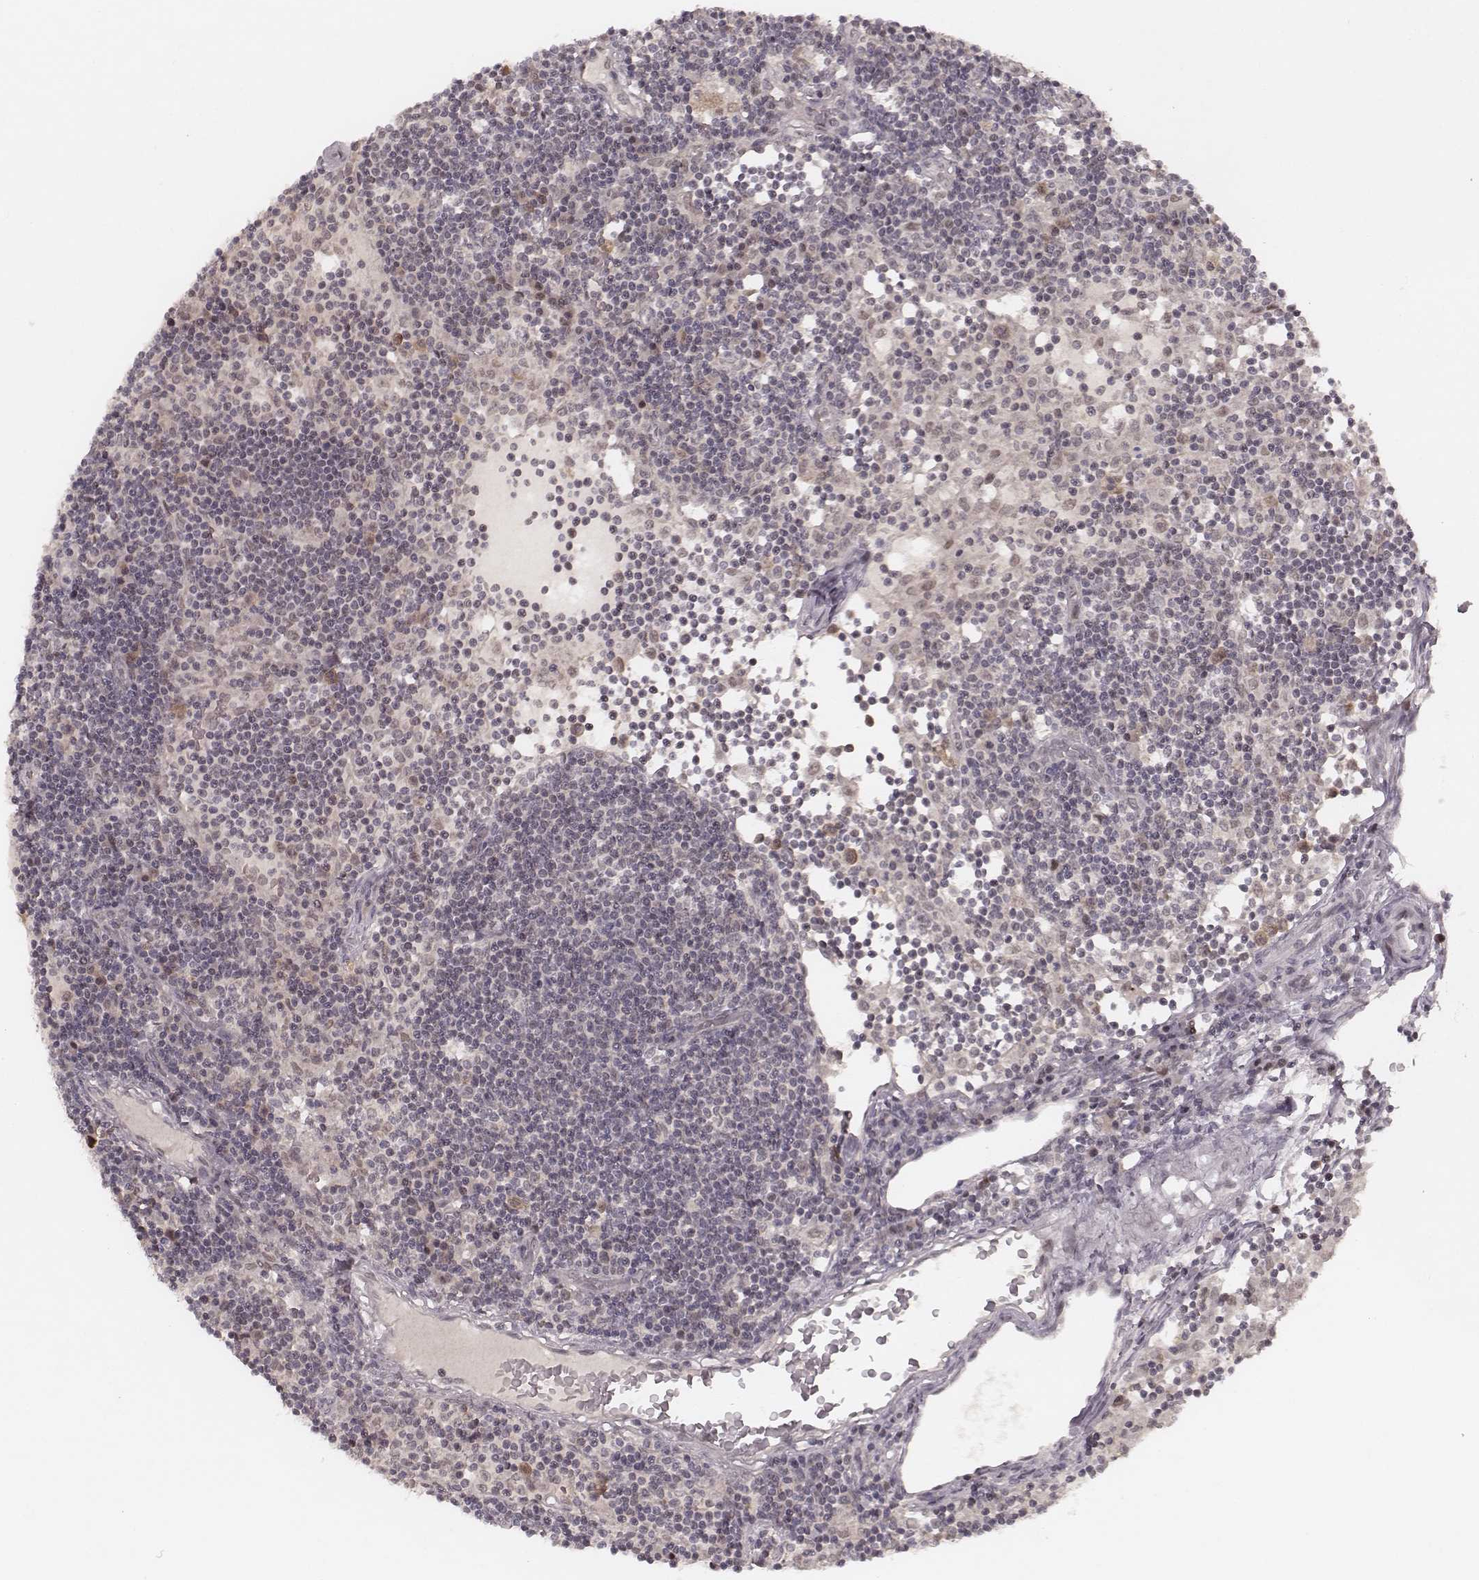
{"staining": {"intensity": "negative", "quantity": "none", "location": "none"}, "tissue": "lymph node", "cell_type": "Germinal center cells", "image_type": "normal", "snomed": [{"axis": "morphology", "description": "Normal tissue, NOS"}, {"axis": "topography", "description": "Lymph node"}], "caption": "IHC photomicrograph of normal lymph node stained for a protein (brown), which reveals no expression in germinal center cells.", "gene": "FAM13B", "patient": {"sex": "female", "age": 72}}